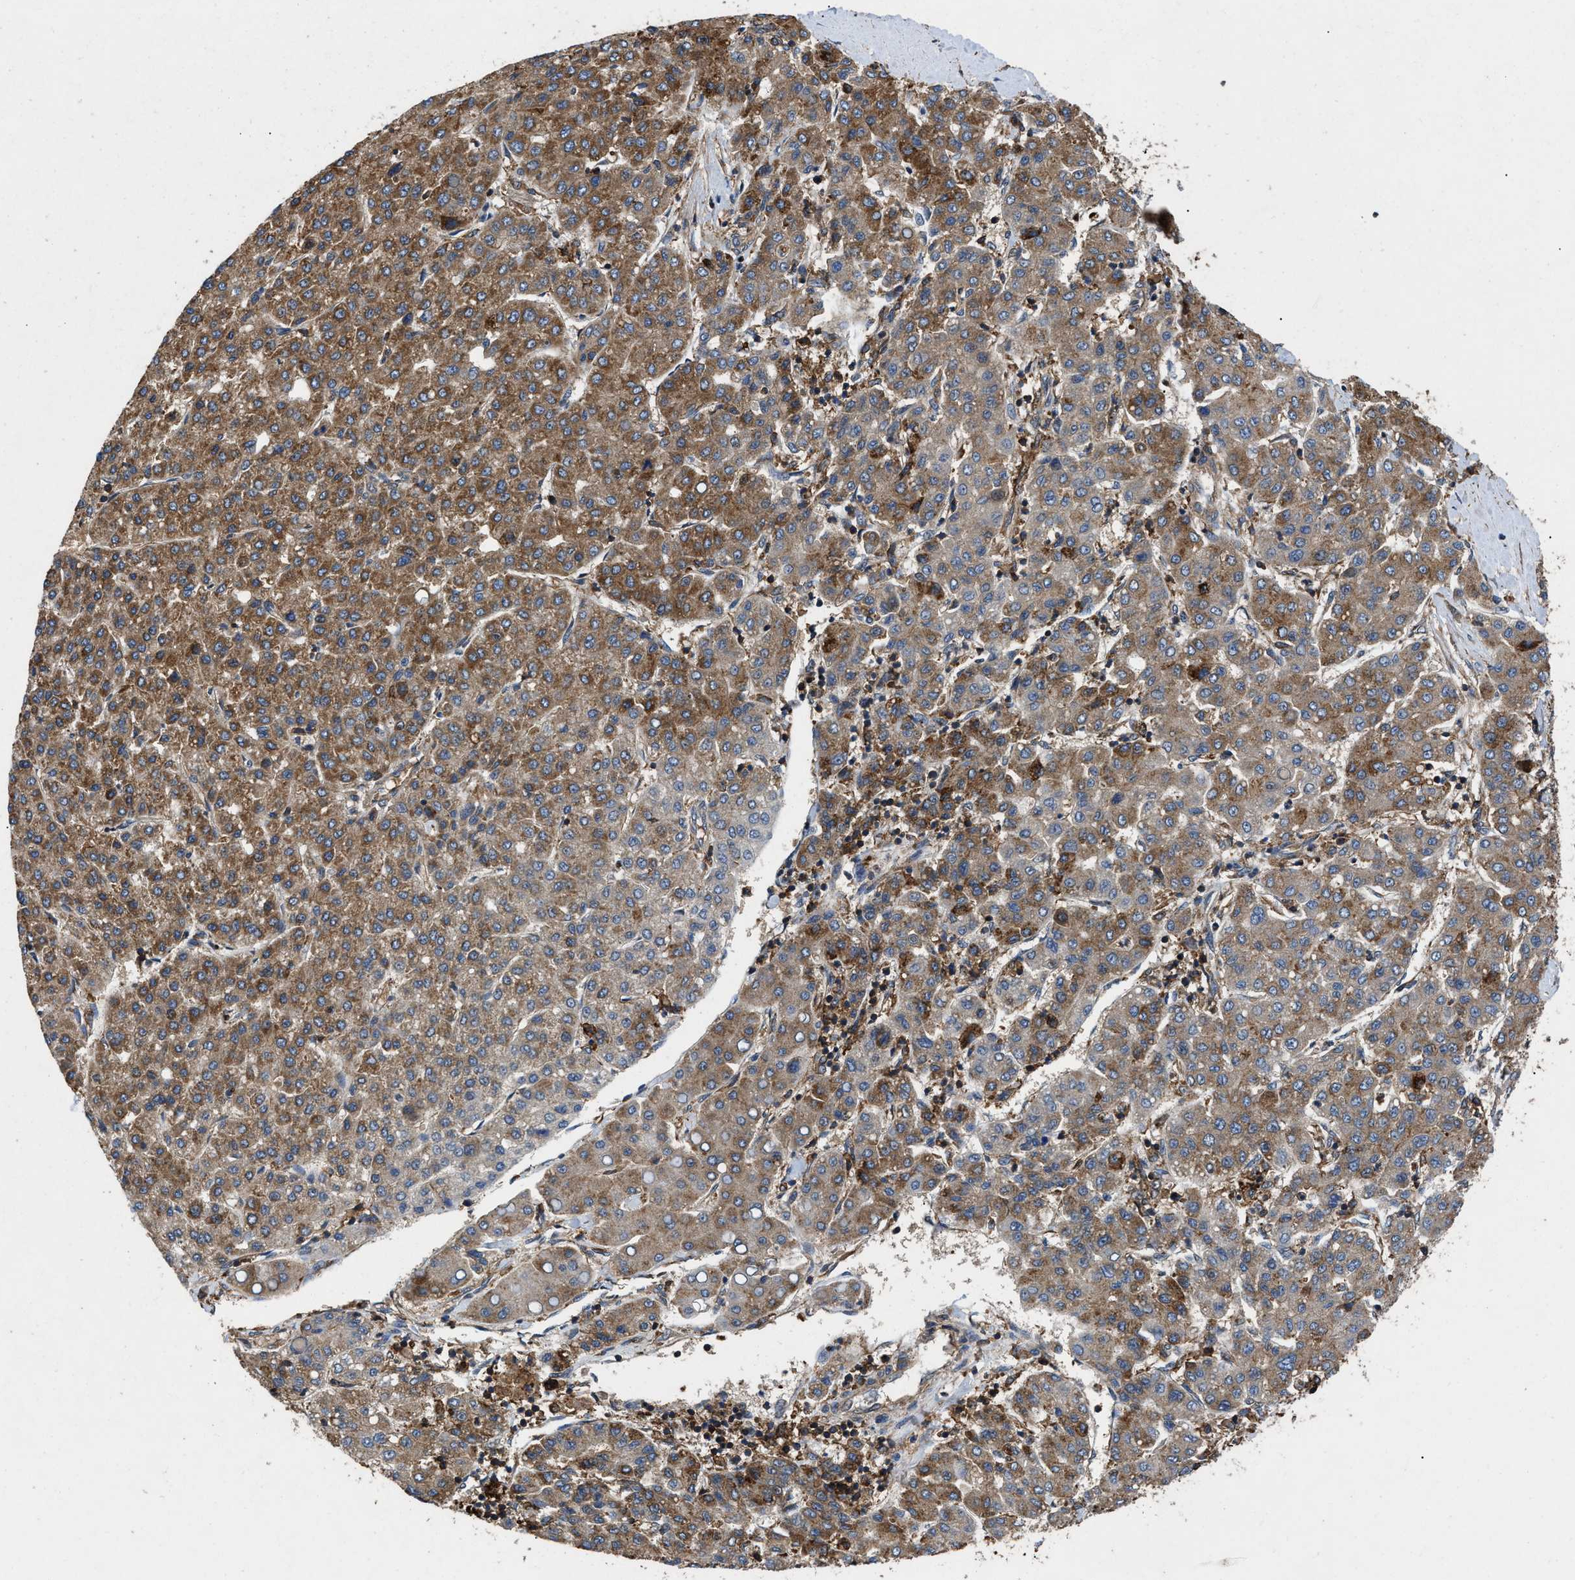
{"staining": {"intensity": "moderate", "quantity": ">75%", "location": "cytoplasmic/membranous"}, "tissue": "liver cancer", "cell_type": "Tumor cells", "image_type": "cancer", "snomed": [{"axis": "morphology", "description": "Carcinoma, Hepatocellular, NOS"}, {"axis": "topography", "description": "Liver"}], "caption": "The micrograph displays immunohistochemical staining of hepatocellular carcinoma (liver). There is moderate cytoplasmic/membranous staining is identified in approximately >75% of tumor cells. Nuclei are stained in blue.", "gene": "LINGO2", "patient": {"sex": "male", "age": 65}}